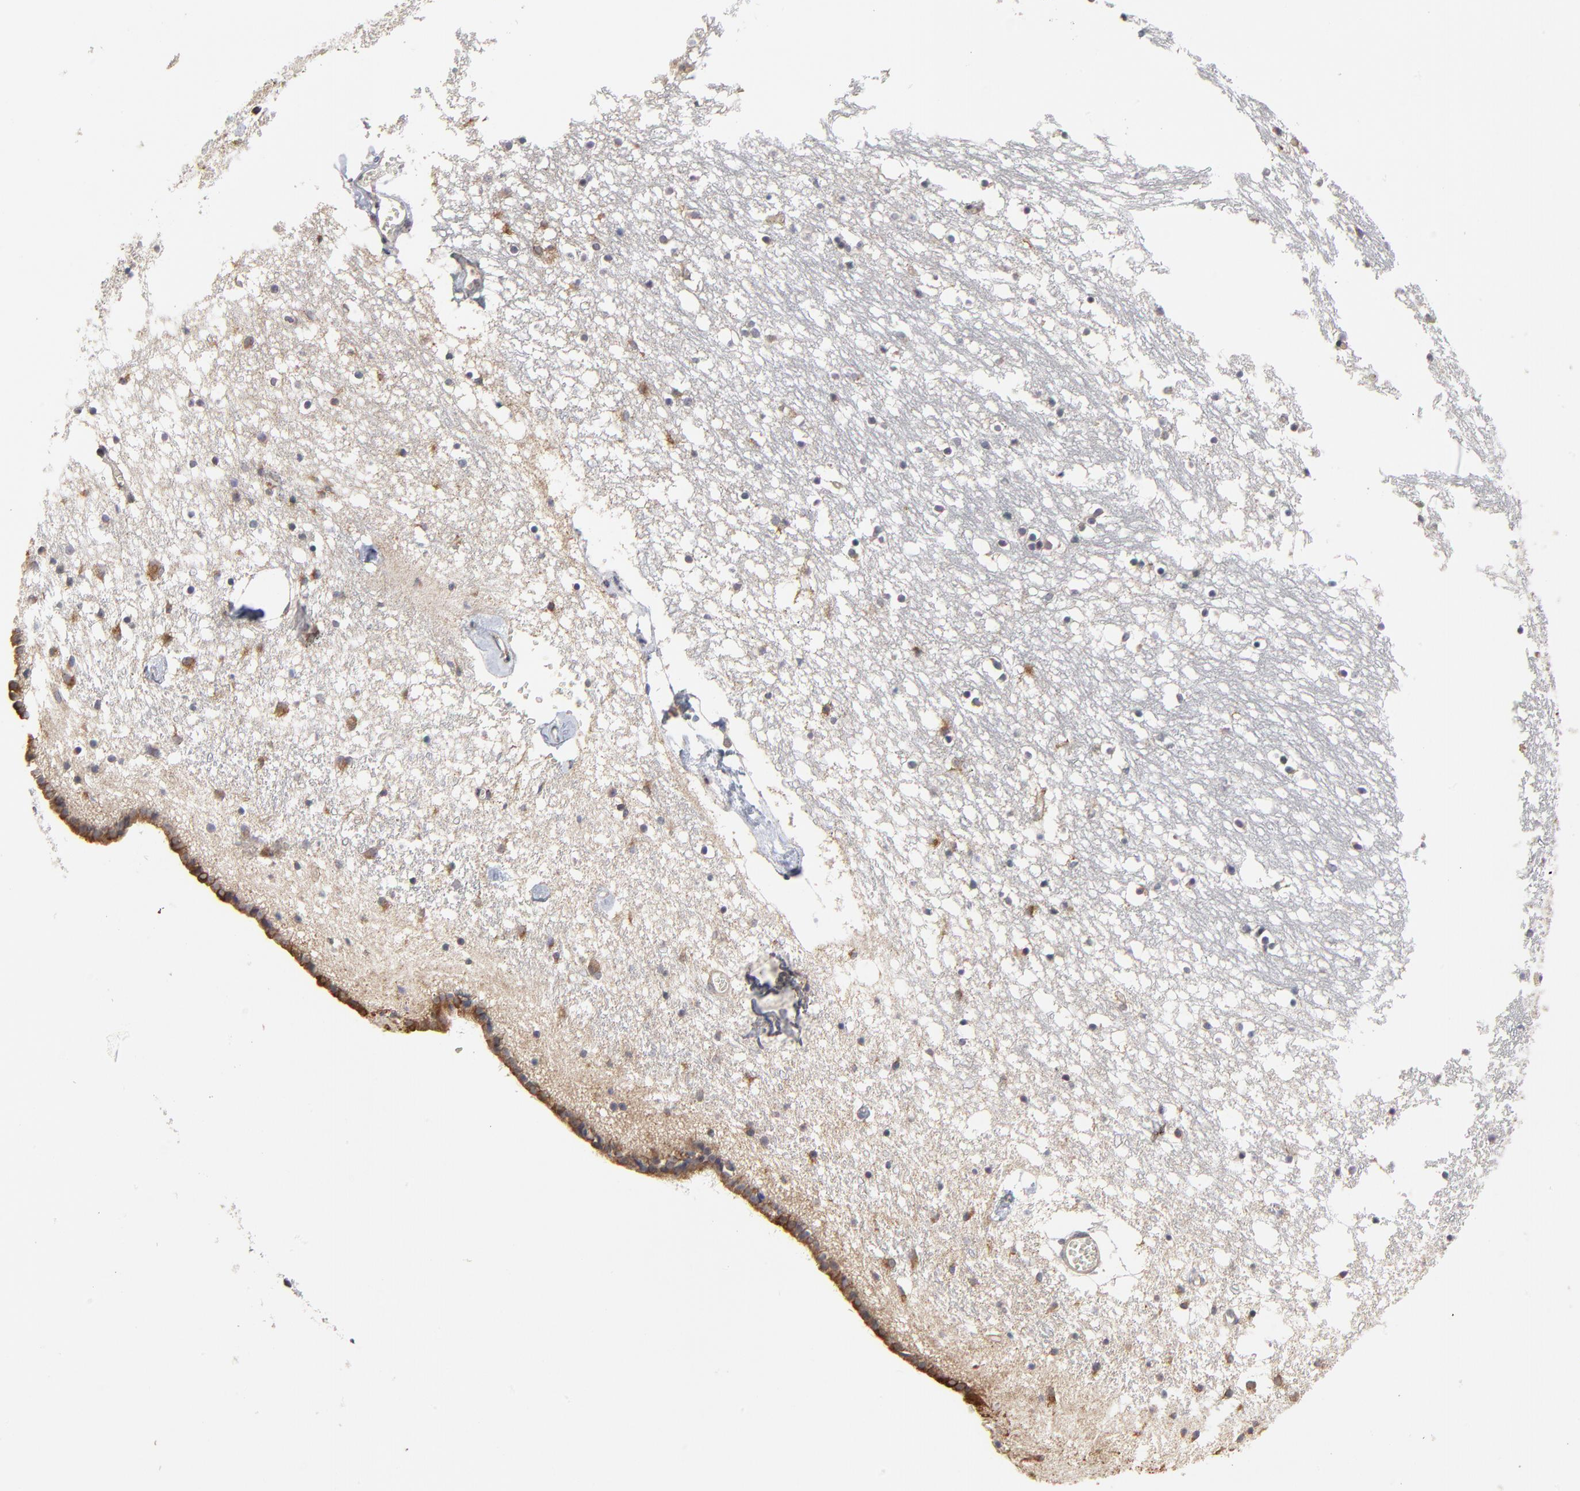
{"staining": {"intensity": "moderate", "quantity": "<25%", "location": "cytoplasmic/membranous"}, "tissue": "caudate", "cell_type": "Glial cells", "image_type": "normal", "snomed": [{"axis": "morphology", "description": "Normal tissue, NOS"}, {"axis": "topography", "description": "Lateral ventricle wall"}], "caption": "Glial cells demonstrate low levels of moderate cytoplasmic/membranous expression in about <25% of cells in unremarkable caudate. (IHC, brightfield microscopy, high magnification).", "gene": "MAGEA10", "patient": {"sex": "male", "age": 45}}